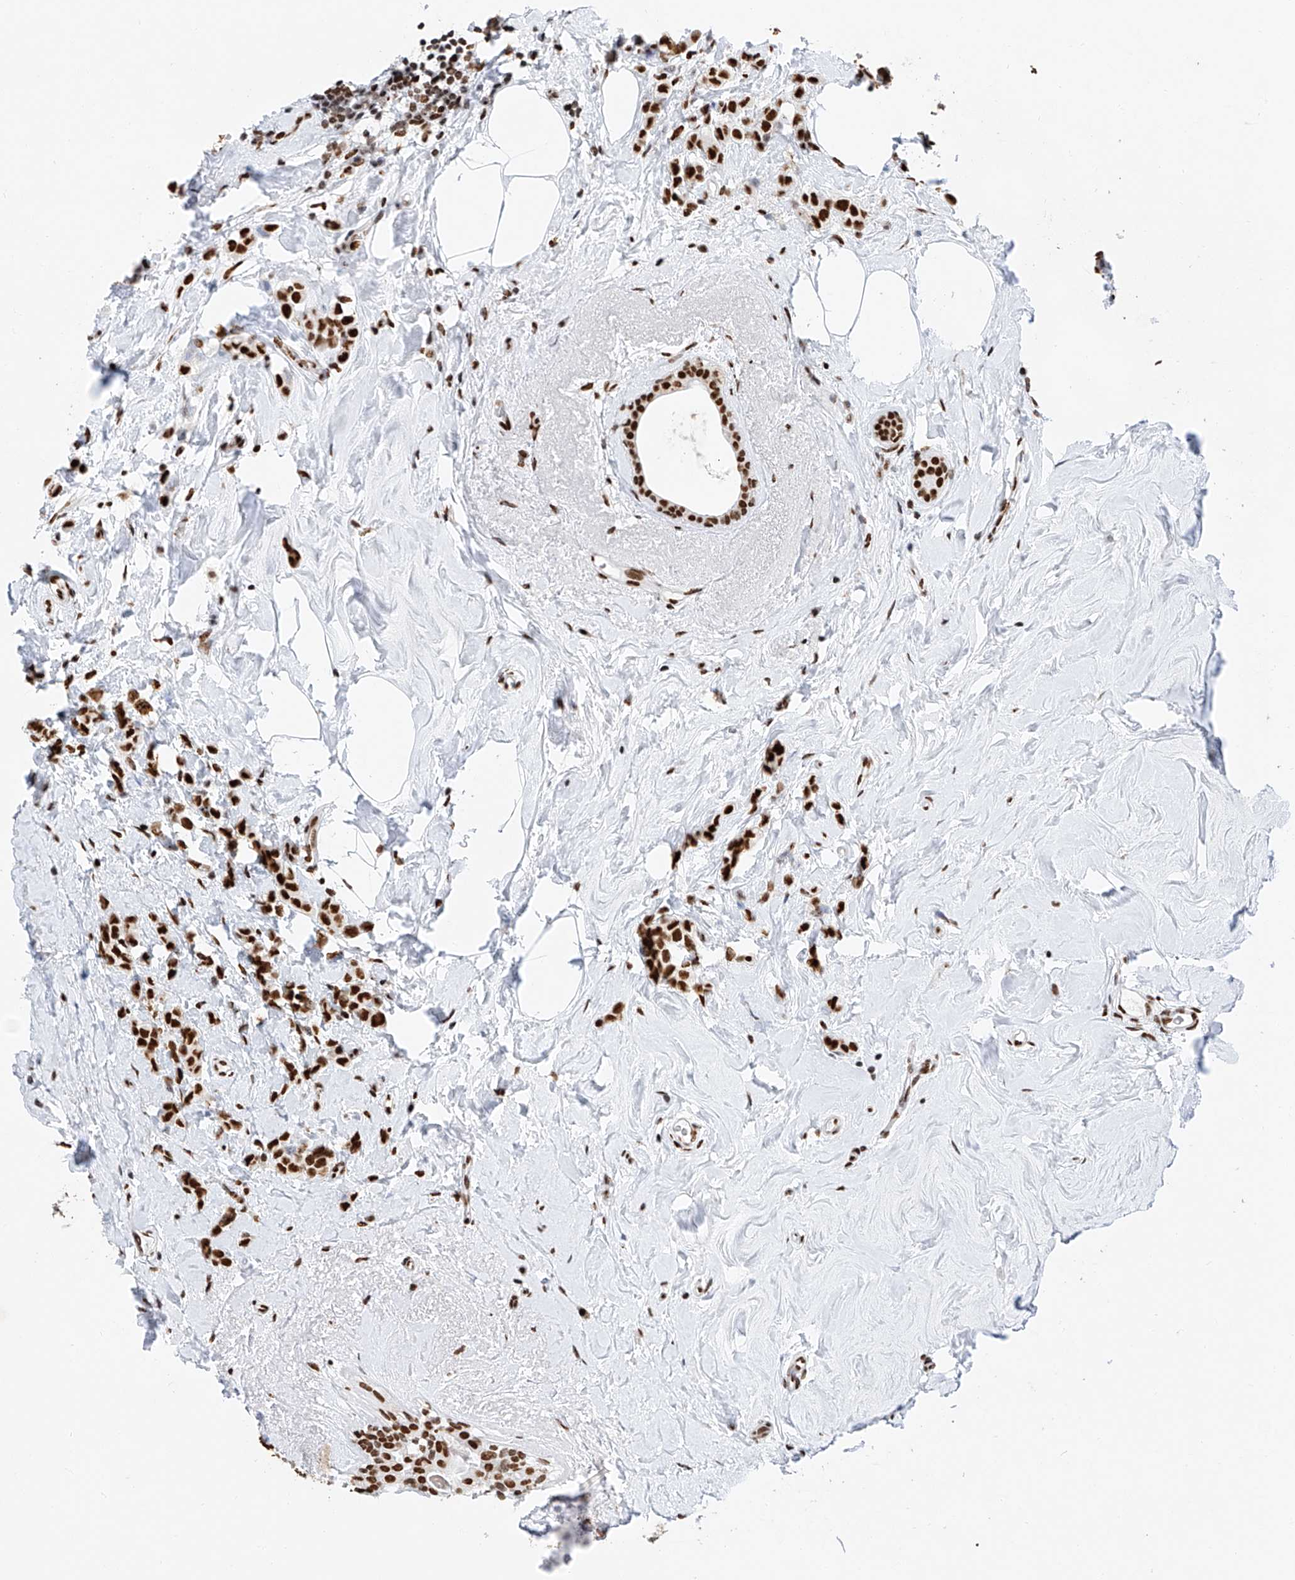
{"staining": {"intensity": "strong", "quantity": ">75%", "location": "nuclear"}, "tissue": "breast cancer", "cell_type": "Tumor cells", "image_type": "cancer", "snomed": [{"axis": "morphology", "description": "Lobular carcinoma"}, {"axis": "topography", "description": "Breast"}], "caption": "Tumor cells reveal high levels of strong nuclear positivity in about >75% of cells in human breast lobular carcinoma. The protein of interest is shown in brown color, while the nuclei are stained blue.", "gene": "SRSF6", "patient": {"sex": "female", "age": 47}}